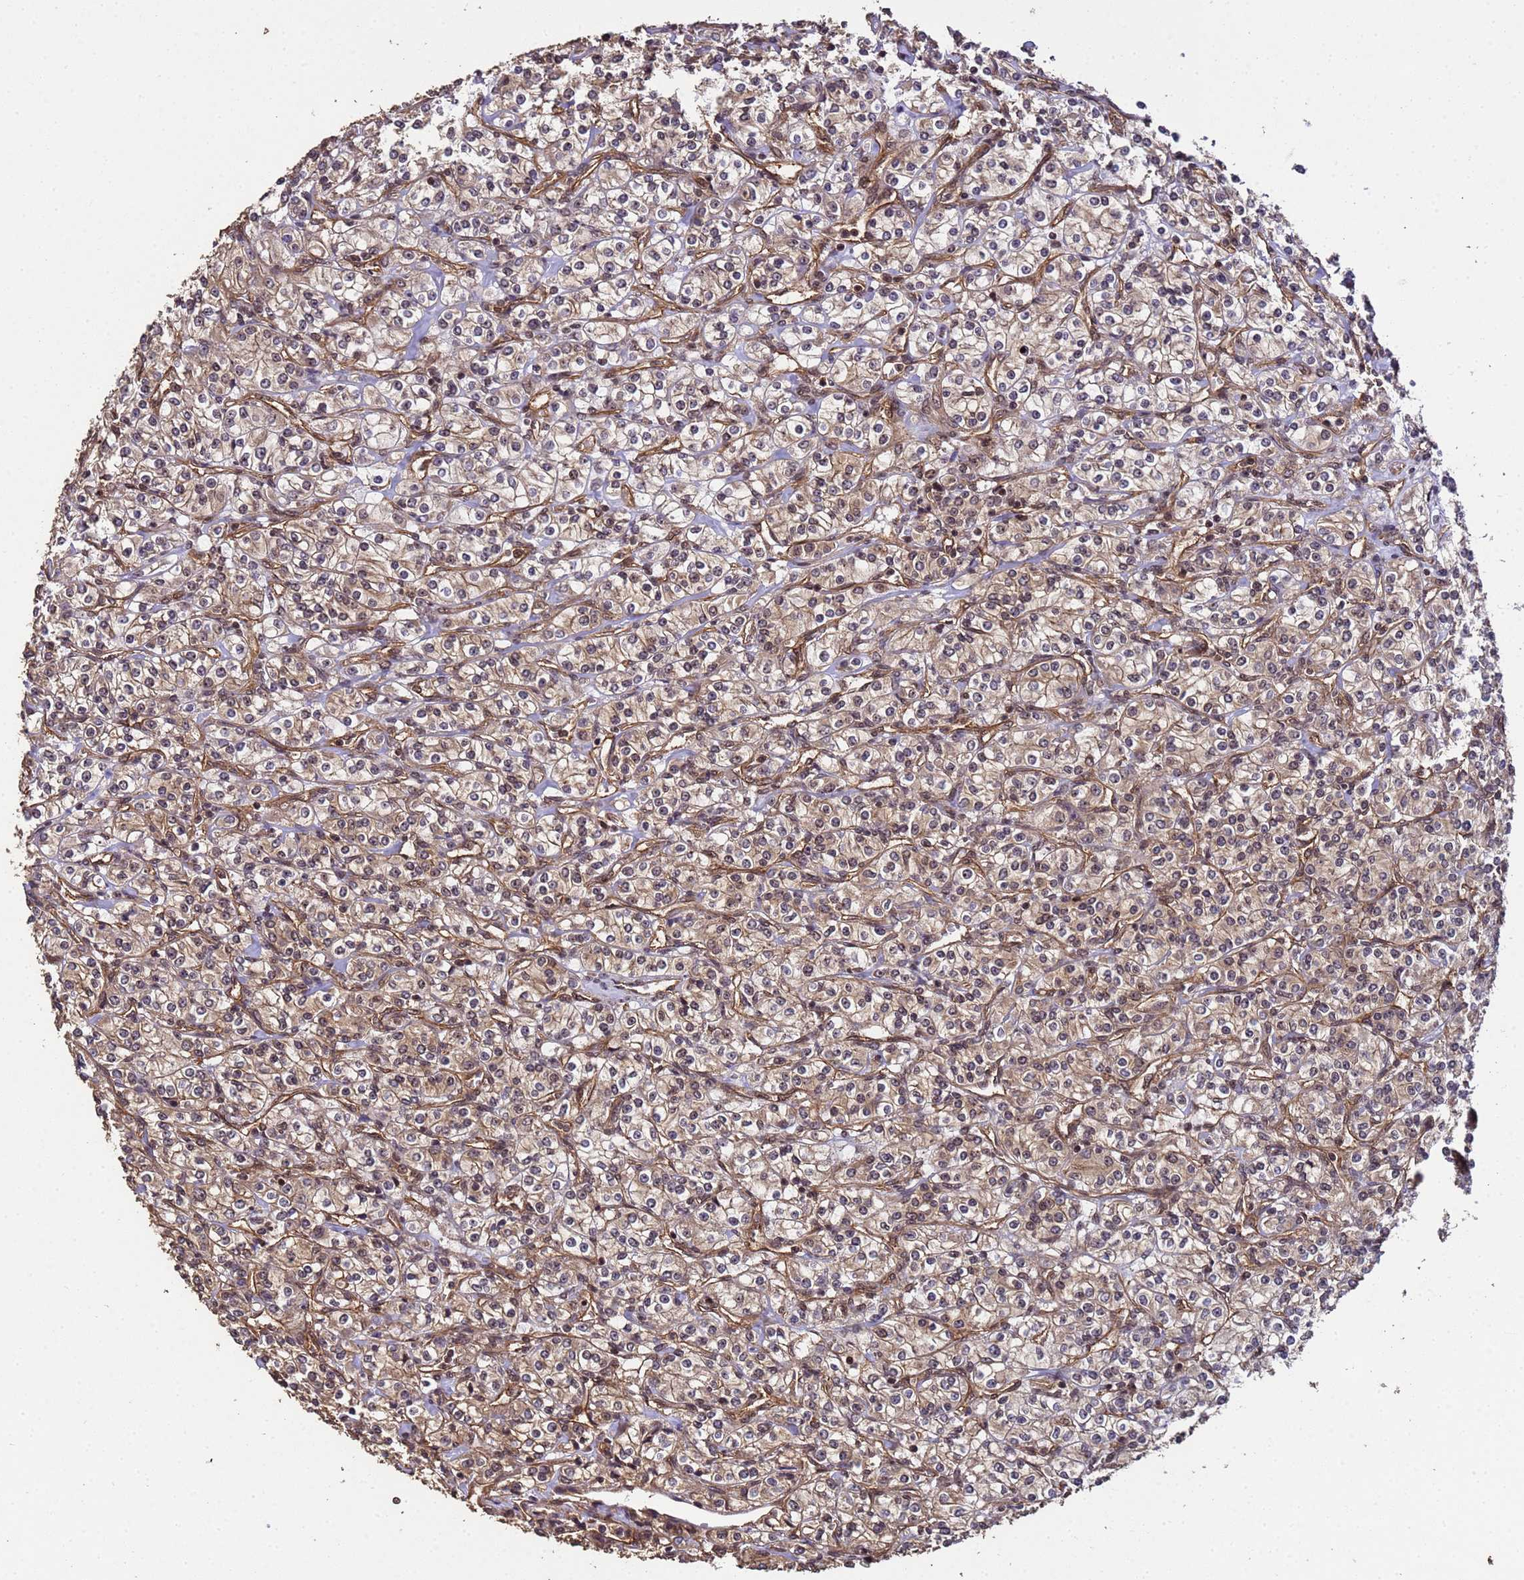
{"staining": {"intensity": "moderate", "quantity": "25%-75%", "location": "cytoplasmic/membranous,nuclear"}, "tissue": "renal cancer", "cell_type": "Tumor cells", "image_type": "cancer", "snomed": [{"axis": "morphology", "description": "Adenocarcinoma, NOS"}, {"axis": "topography", "description": "Kidney"}], "caption": "Immunohistochemical staining of human renal cancer (adenocarcinoma) demonstrates medium levels of moderate cytoplasmic/membranous and nuclear protein expression in about 25%-75% of tumor cells. (Stains: DAB in brown, nuclei in blue, Microscopy: brightfield microscopy at high magnification).", "gene": "SYF2", "patient": {"sex": "male", "age": 77}}